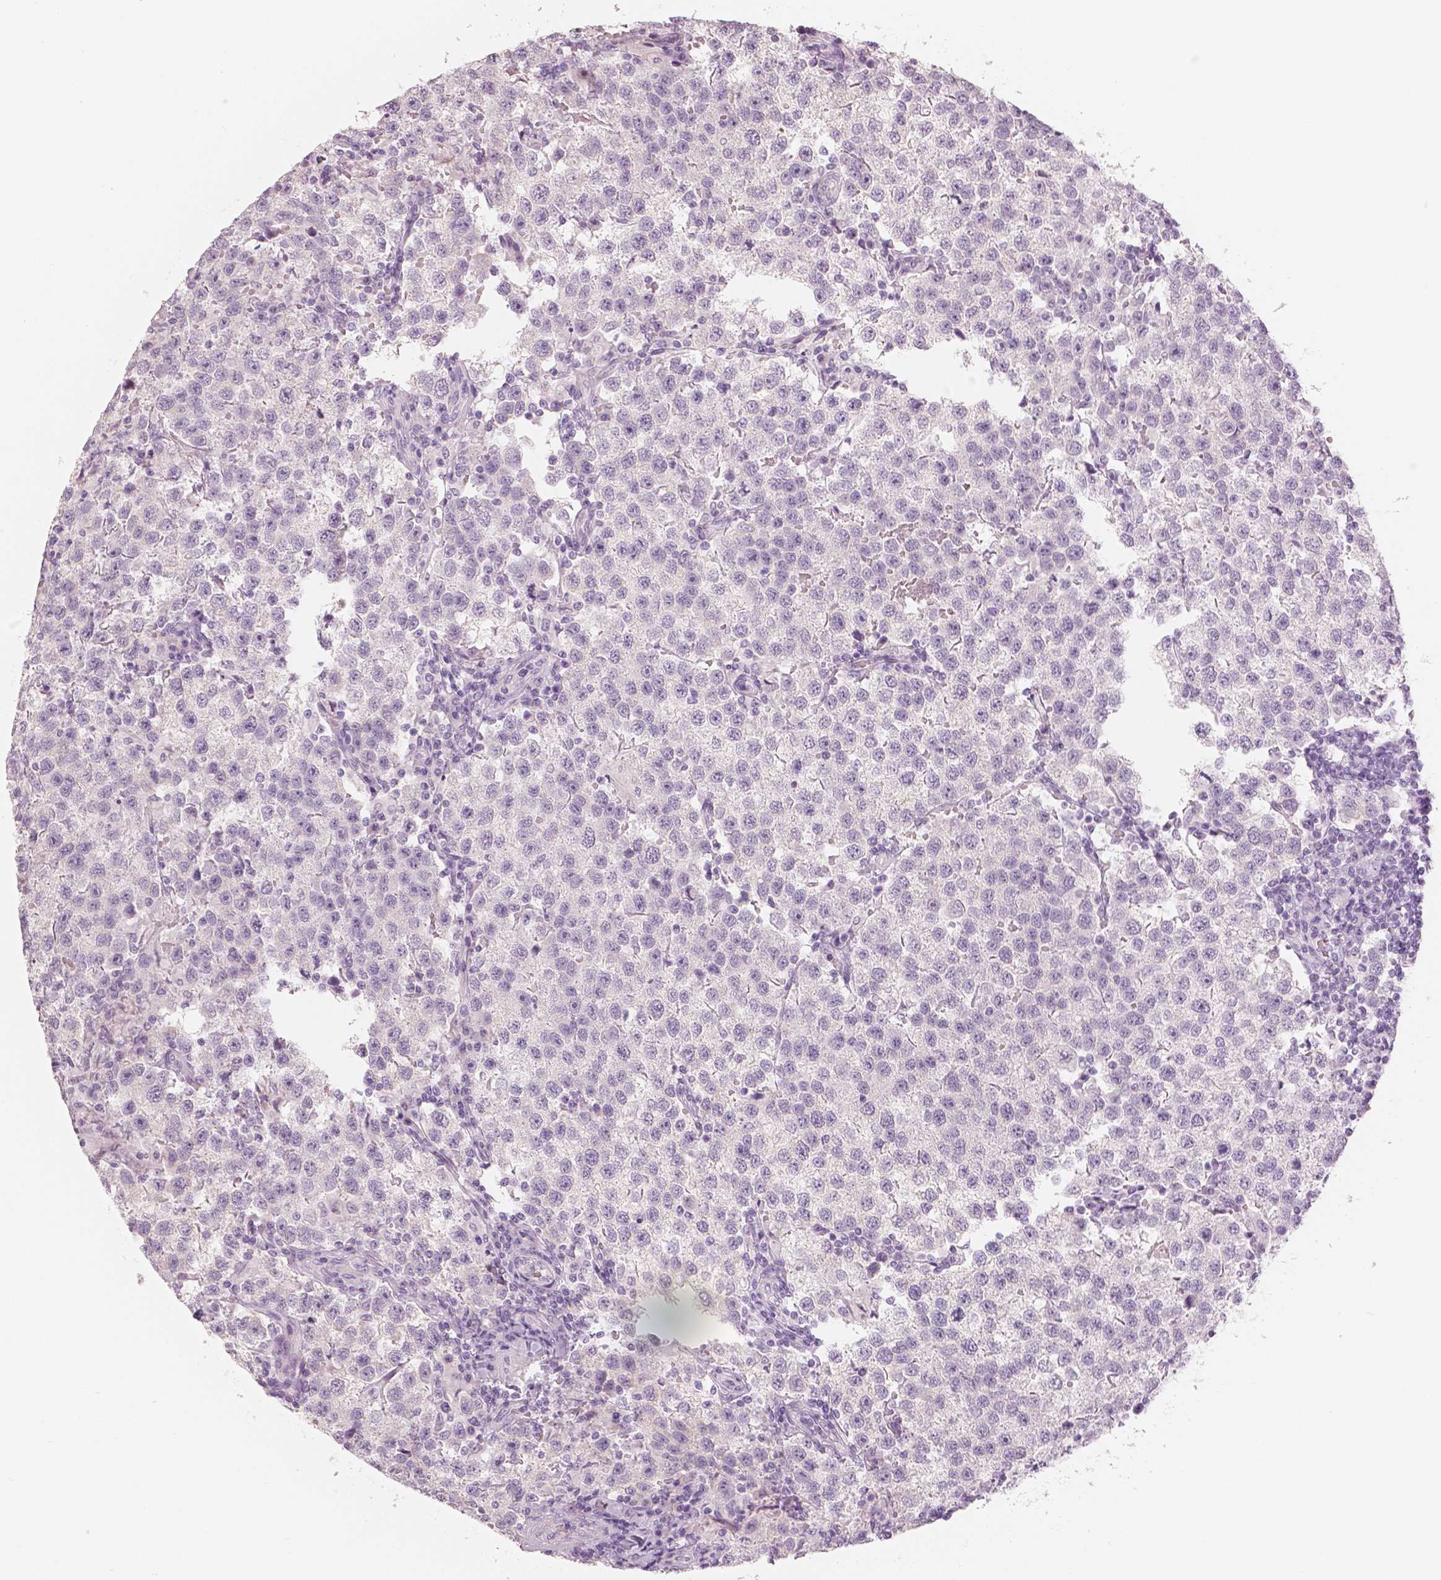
{"staining": {"intensity": "negative", "quantity": "none", "location": "none"}, "tissue": "testis cancer", "cell_type": "Tumor cells", "image_type": "cancer", "snomed": [{"axis": "morphology", "description": "Seminoma, NOS"}, {"axis": "topography", "description": "Testis"}], "caption": "Tumor cells show no significant protein expression in testis cancer (seminoma).", "gene": "SLC24A1", "patient": {"sex": "male", "age": 37}}